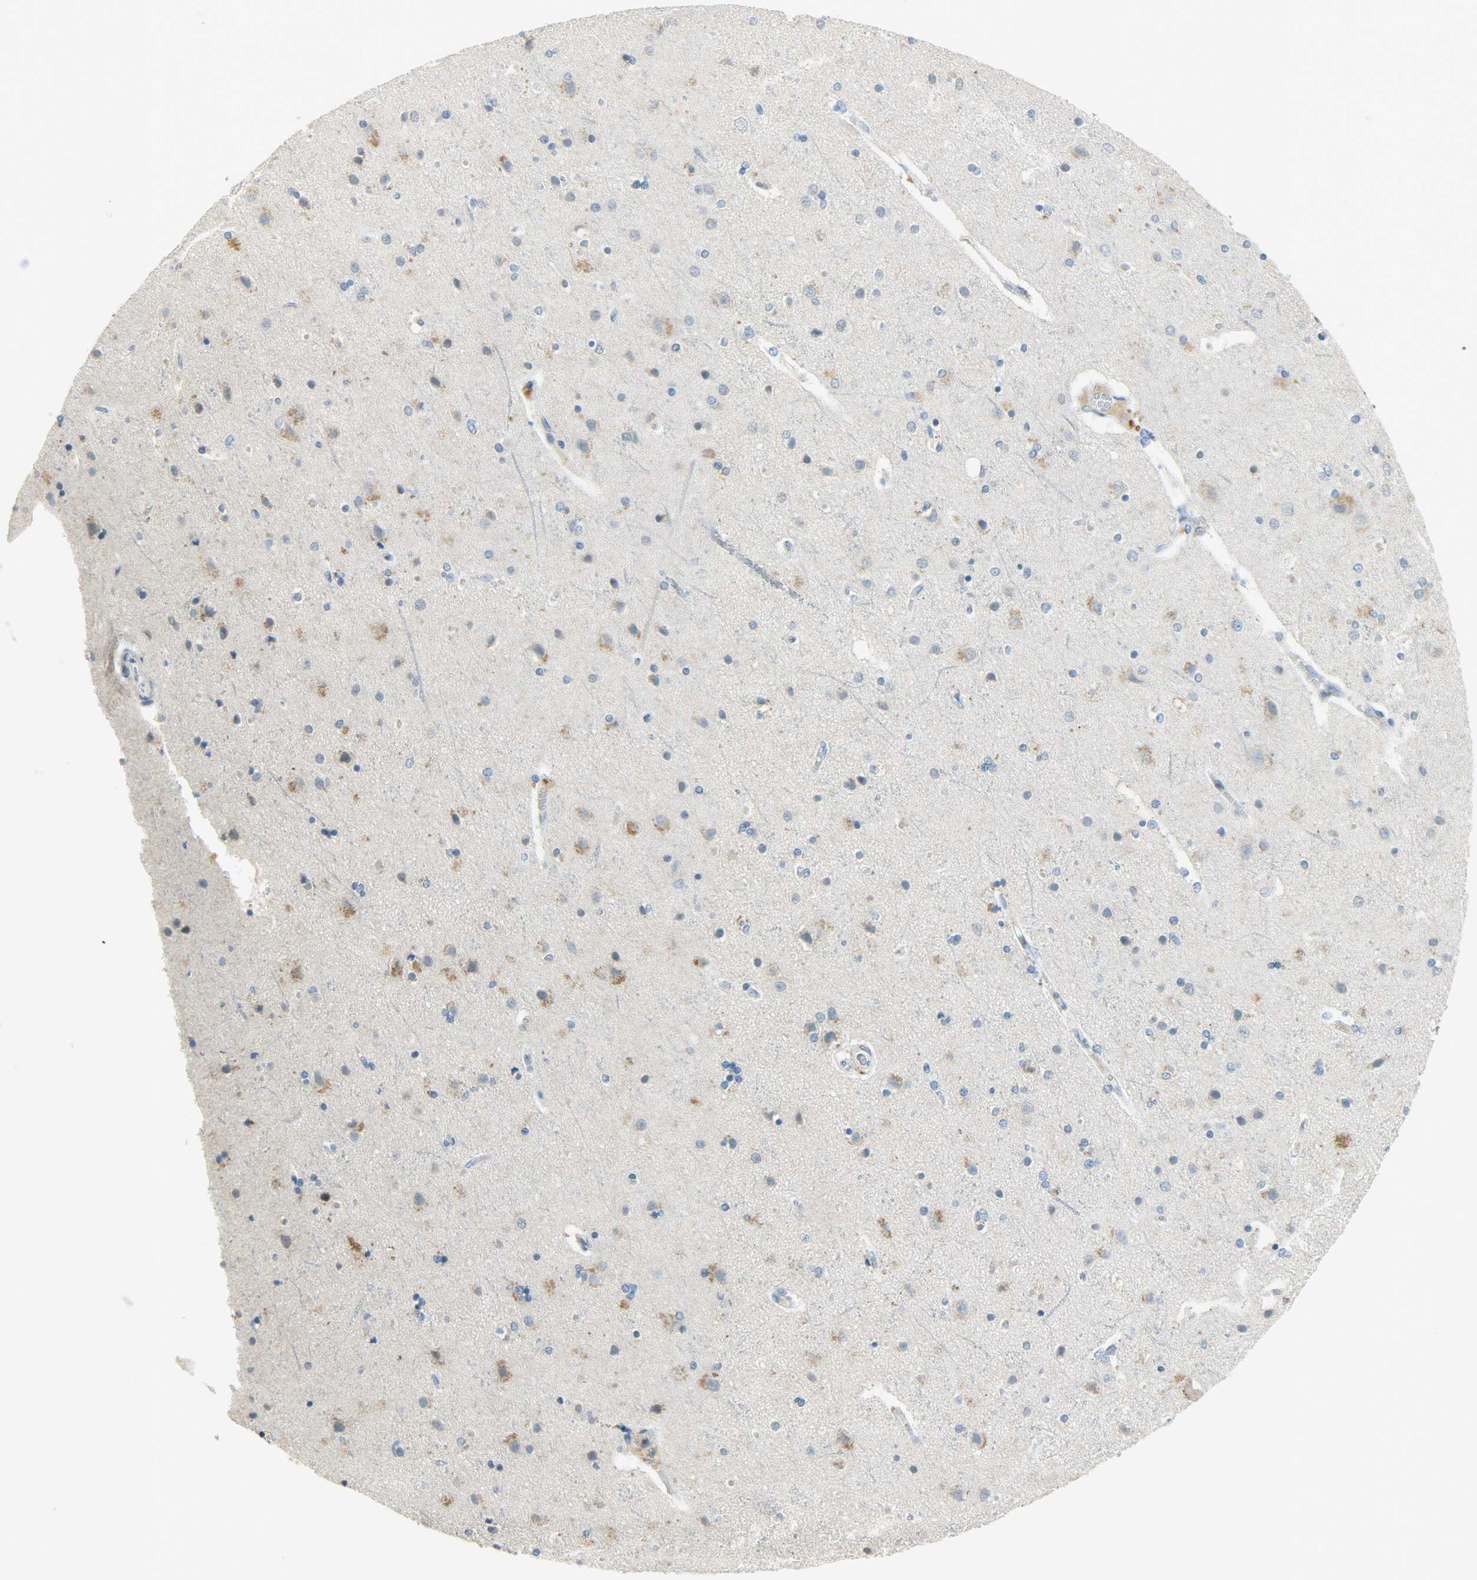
{"staining": {"intensity": "negative", "quantity": "none", "location": "none"}, "tissue": "cerebral cortex", "cell_type": "Endothelial cells", "image_type": "normal", "snomed": [{"axis": "morphology", "description": "Normal tissue, NOS"}, {"axis": "topography", "description": "Cerebral cortex"}], "caption": "A high-resolution image shows IHC staining of normal cerebral cortex, which exhibits no significant staining in endothelial cells.", "gene": "JUNB", "patient": {"sex": "female", "age": 54}}